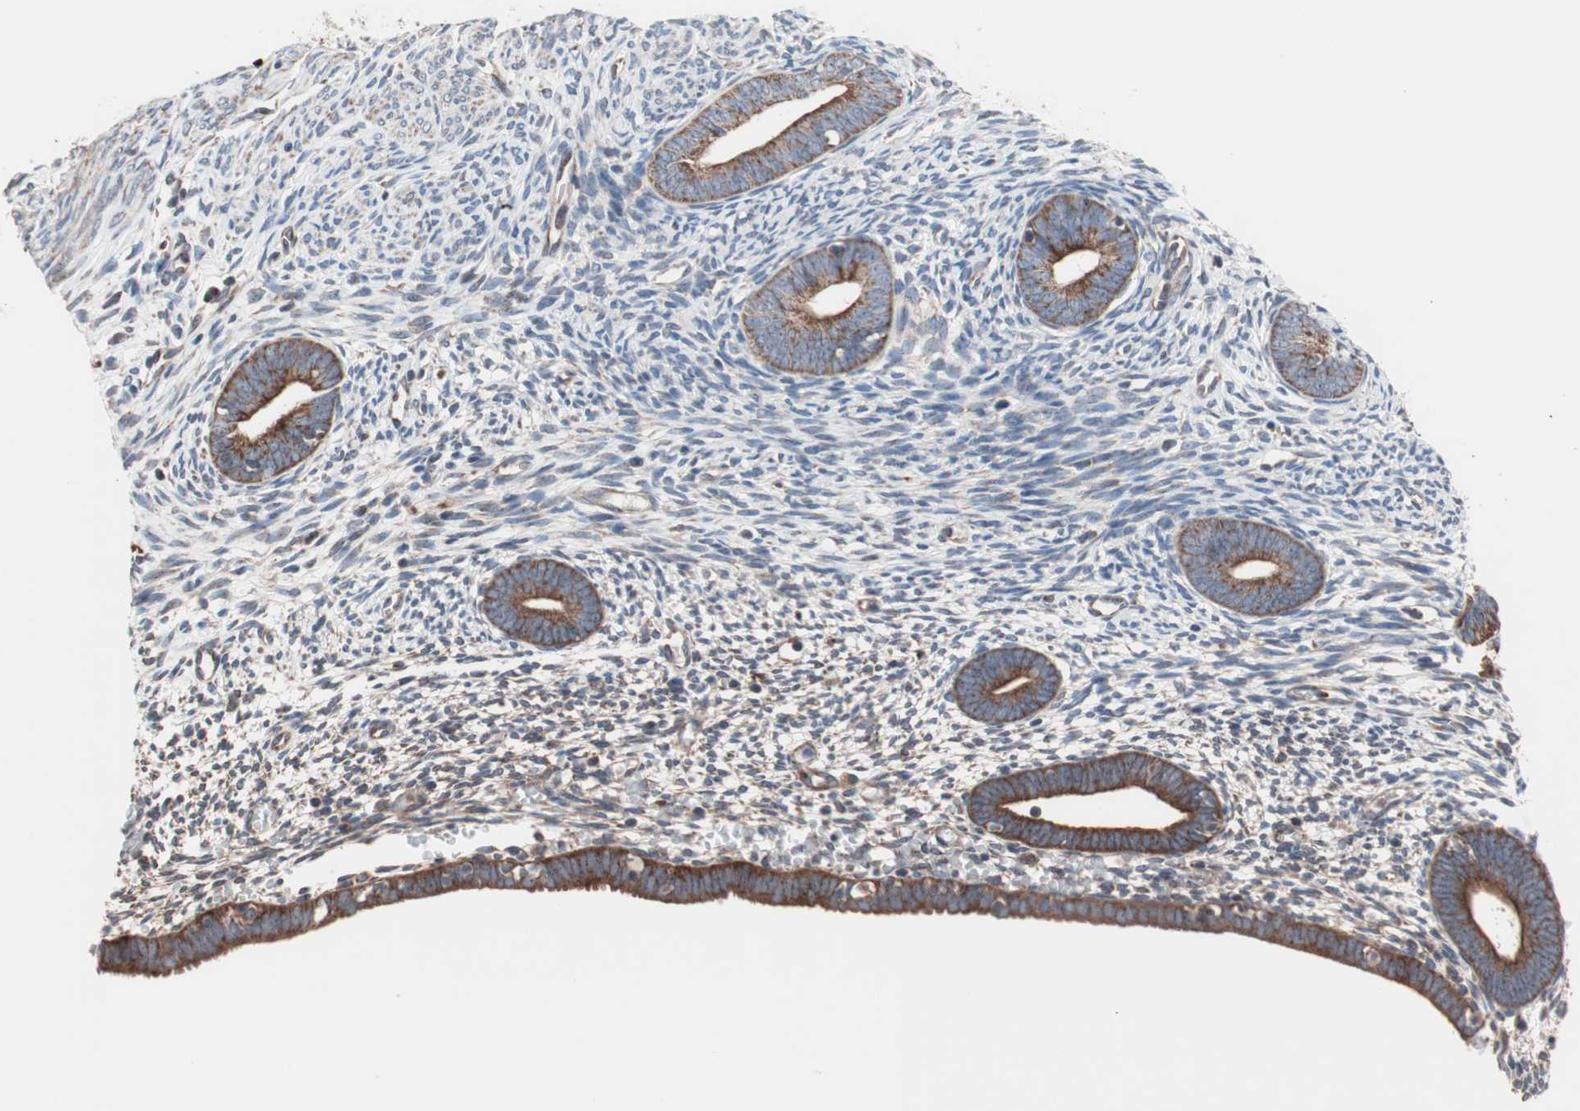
{"staining": {"intensity": "moderate", "quantity": ">75%", "location": "cytoplasmic/membranous"}, "tissue": "endometrium", "cell_type": "Cells in endometrial stroma", "image_type": "normal", "snomed": [{"axis": "morphology", "description": "Normal tissue, NOS"}, {"axis": "morphology", "description": "Atrophy, NOS"}, {"axis": "topography", "description": "Uterus"}, {"axis": "topography", "description": "Endometrium"}], "caption": "Moderate cytoplasmic/membranous expression for a protein is seen in approximately >75% of cells in endometrial stroma of unremarkable endometrium using immunohistochemistry.", "gene": "CTTNBP2NL", "patient": {"sex": "female", "age": 68}}